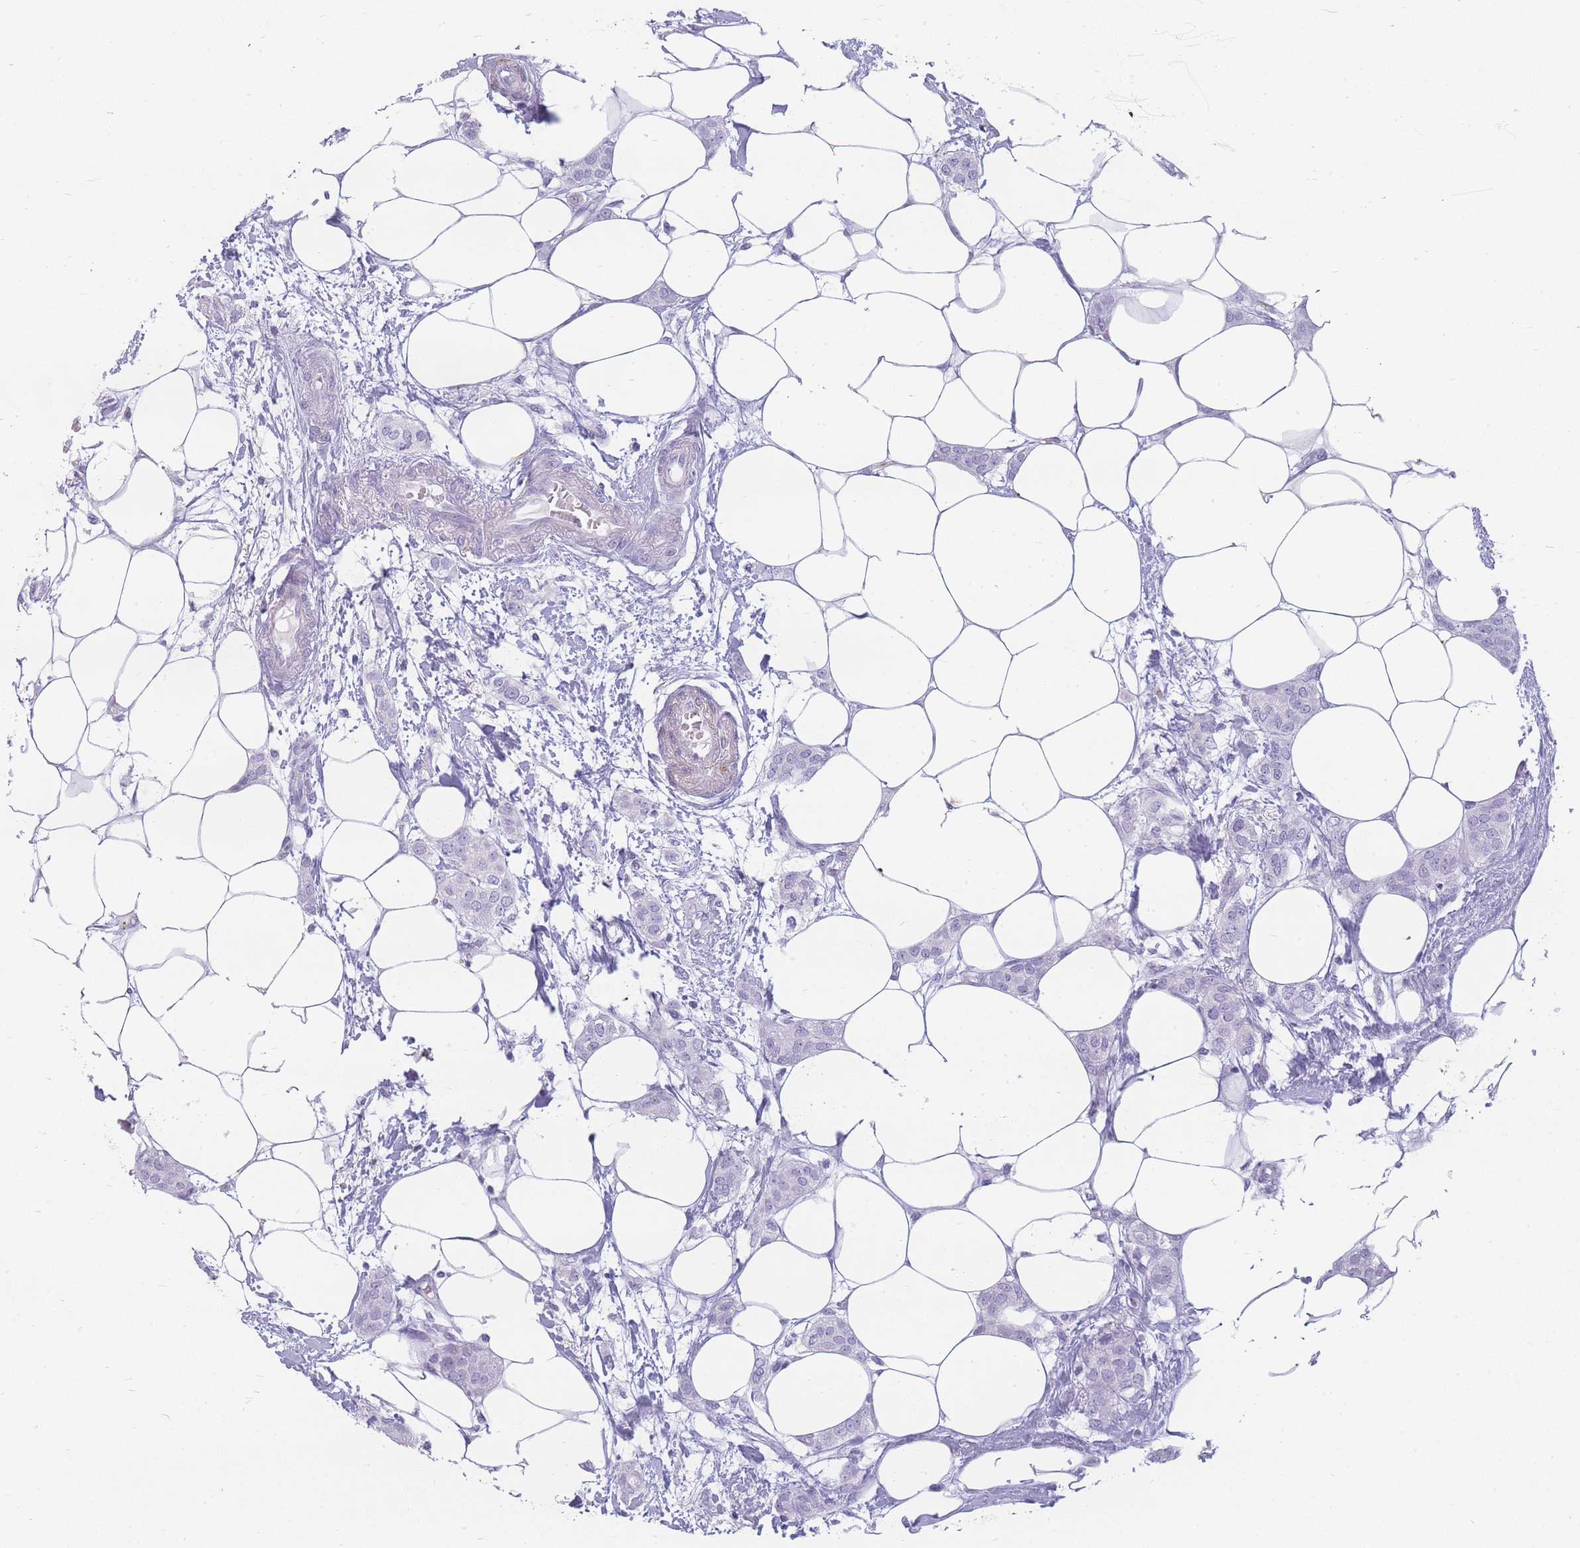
{"staining": {"intensity": "negative", "quantity": "none", "location": "none"}, "tissue": "breast cancer", "cell_type": "Tumor cells", "image_type": "cancer", "snomed": [{"axis": "morphology", "description": "Duct carcinoma"}, {"axis": "topography", "description": "Breast"}], "caption": "Tumor cells are negative for brown protein staining in infiltrating ductal carcinoma (breast).", "gene": "UPK1A", "patient": {"sex": "female", "age": 72}}